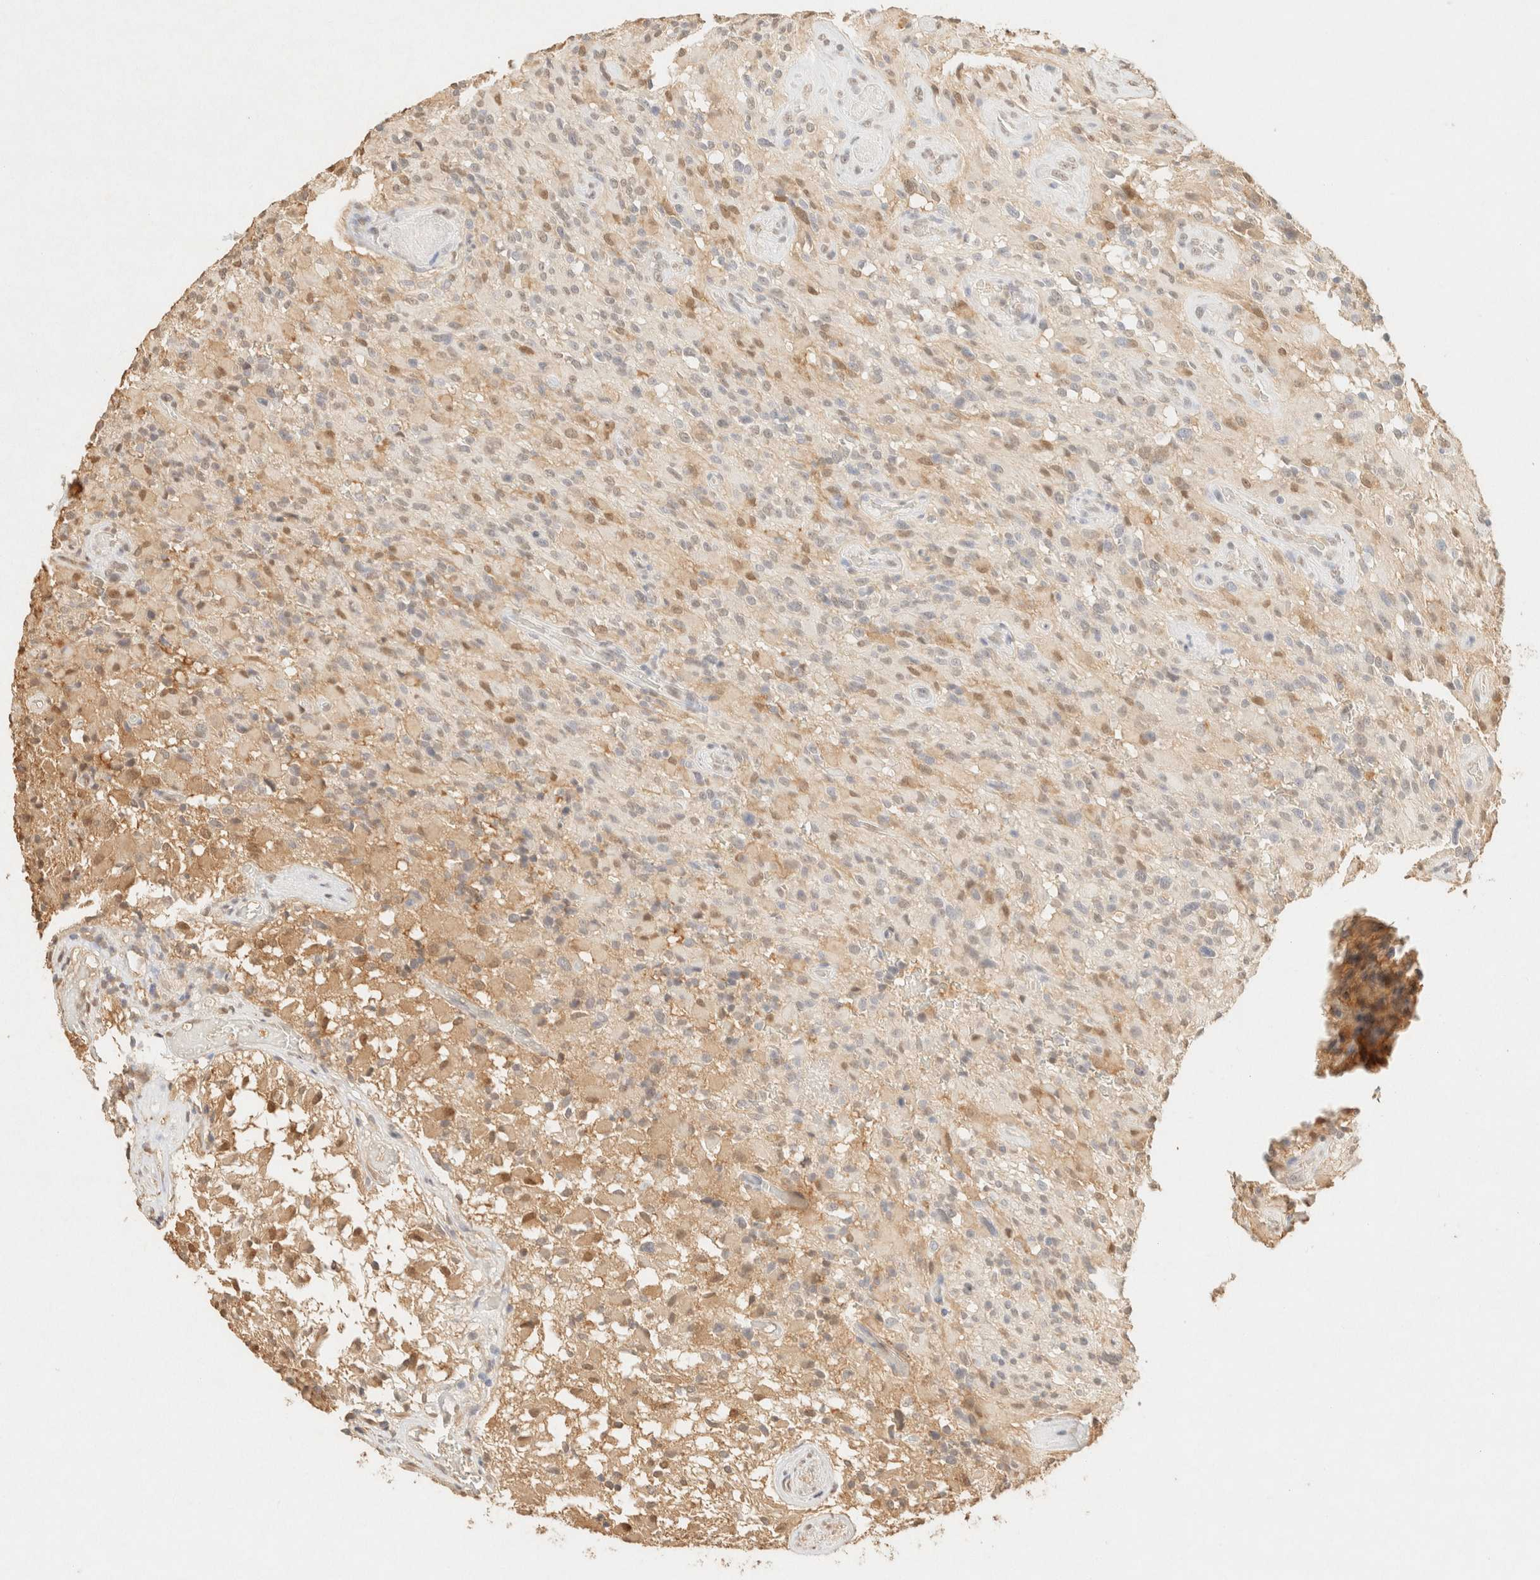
{"staining": {"intensity": "moderate", "quantity": "<25%", "location": "nuclear"}, "tissue": "glioma", "cell_type": "Tumor cells", "image_type": "cancer", "snomed": [{"axis": "morphology", "description": "Glioma, malignant, High grade"}, {"axis": "topography", "description": "Brain"}], "caption": "Glioma tissue exhibits moderate nuclear expression in approximately <25% of tumor cells", "gene": "S100A13", "patient": {"sex": "male", "age": 71}}